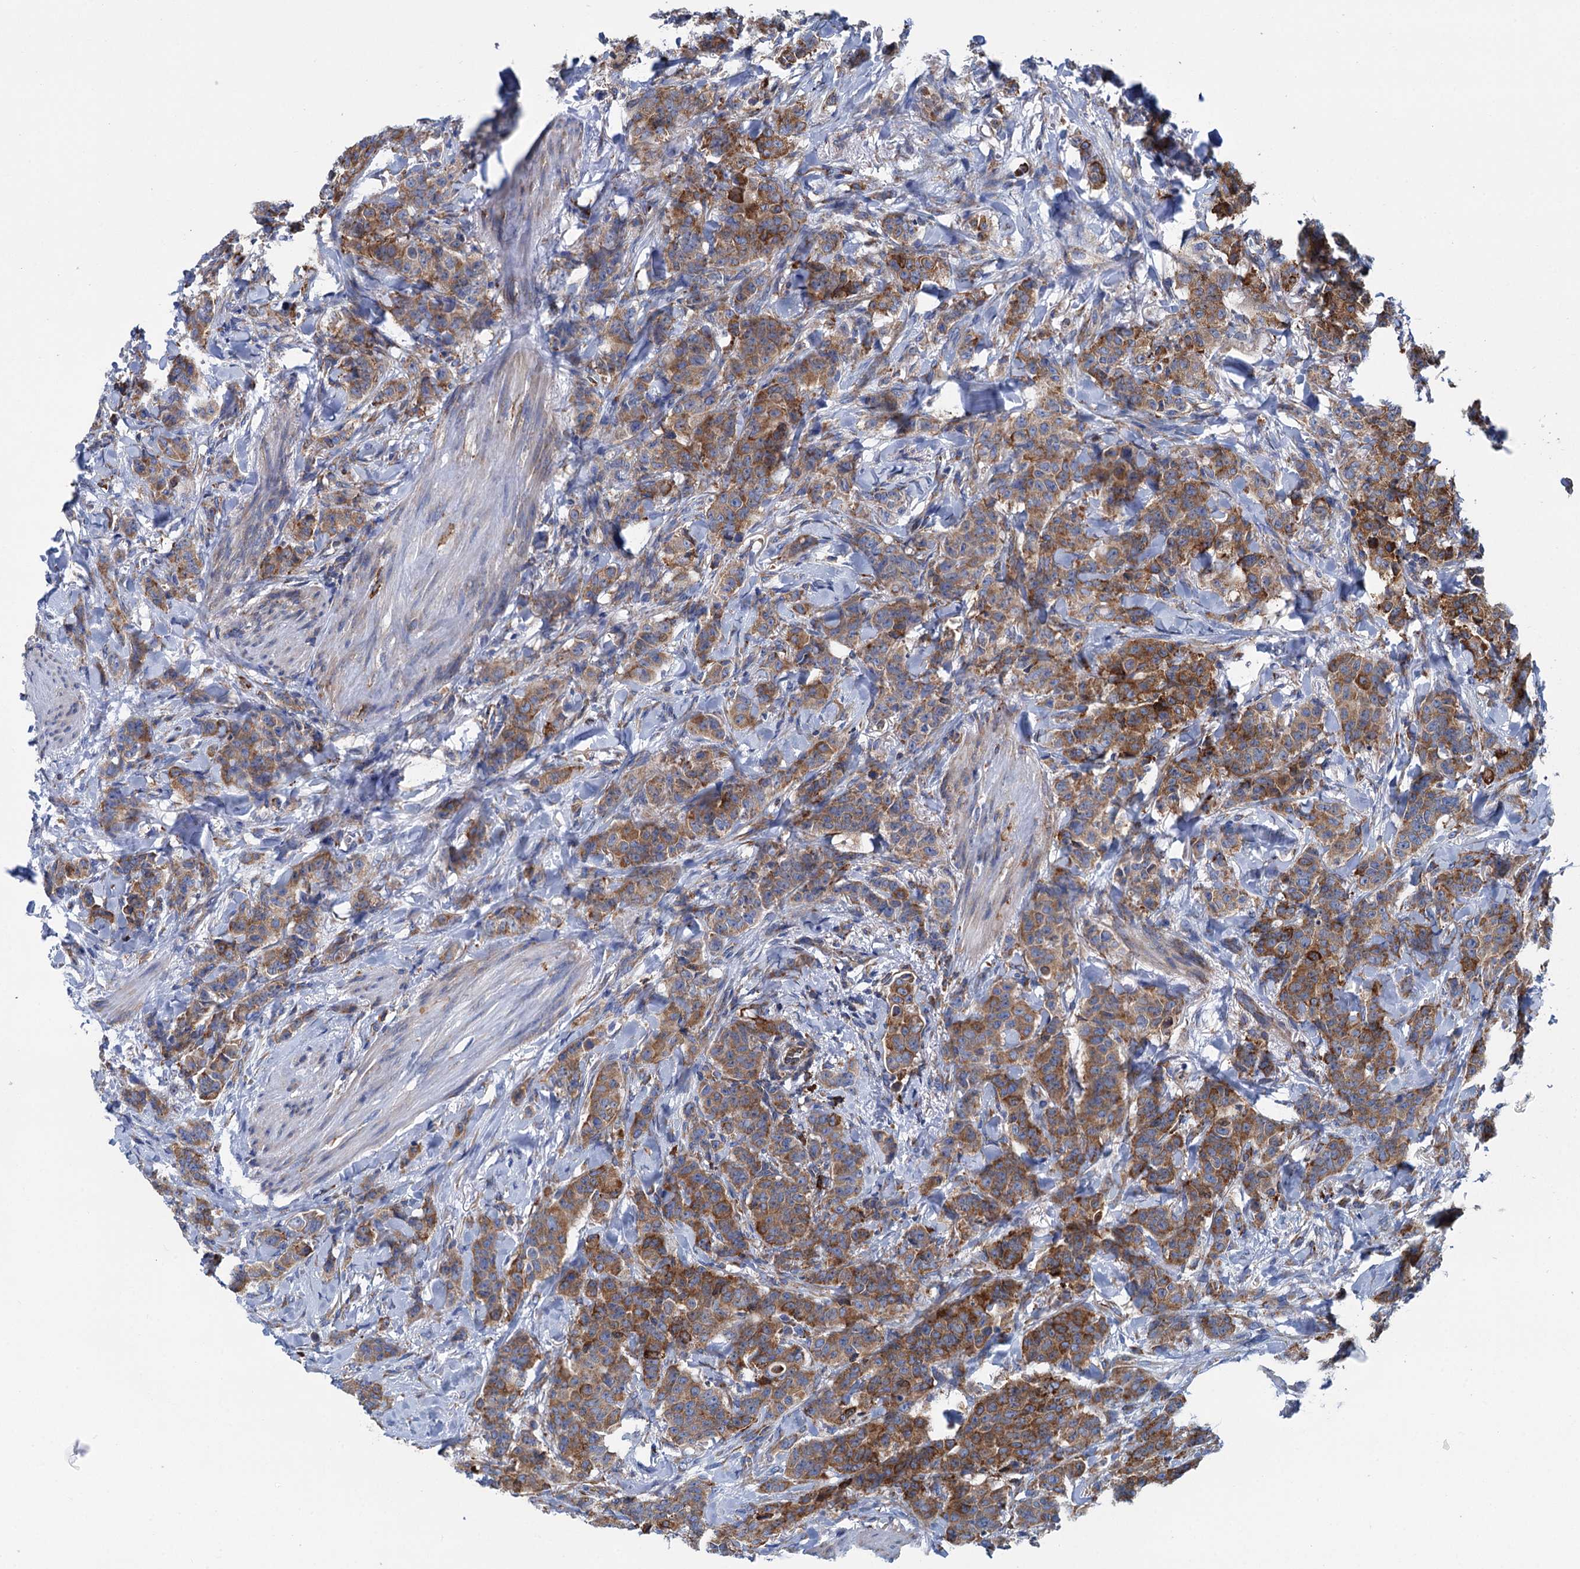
{"staining": {"intensity": "strong", "quantity": ">75%", "location": "cytoplasmic/membranous"}, "tissue": "breast cancer", "cell_type": "Tumor cells", "image_type": "cancer", "snomed": [{"axis": "morphology", "description": "Duct carcinoma"}, {"axis": "topography", "description": "Breast"}], "caption": "A brown stain labels strong cytoplasmic/membranous positivity of a protein in breast cancer (intraductal carcinoma) tumor cells.", "gene": "SHE", "patient": {"sex": "female", "age": 40}}